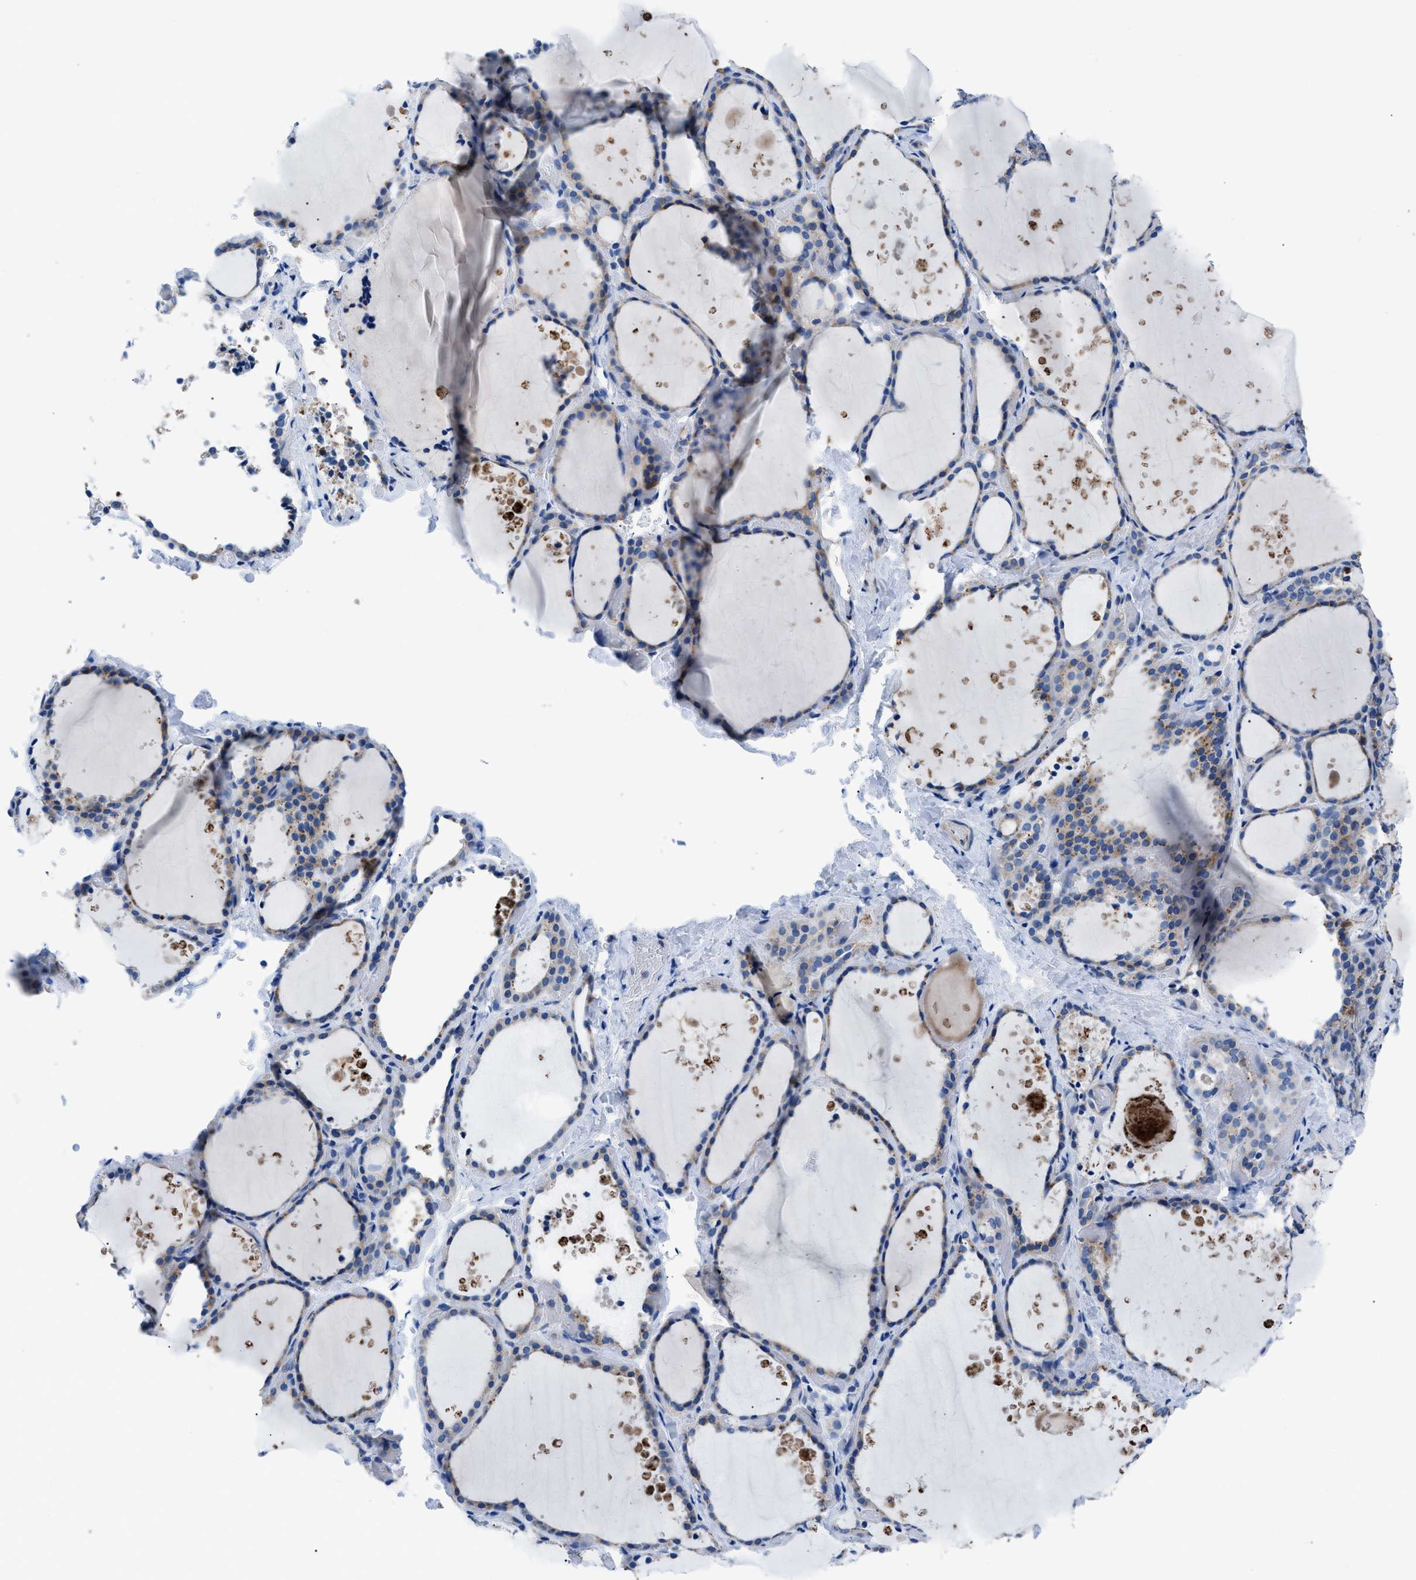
{"staining": {"intensity": "moderate", "quantity": "<25%", "location": "cytoplasmic/membranous"}, "tissue": "thyroid gland", "cell_type": "Glandular cells", "image_type": "normal", "snomed": [{"axis": "morphology", "description": "Normal tissue, NOS"}, {"axis": "topography", "description": "Thyroid gland"}], "caption": "High-power microscopy captured an immunohistochemistry micrograph of unremarkable thyroid gland, revealing moderate cytoplasmic/membranous staining in about <25% of glandular cells.", "gene": "ZDHHC3", "patient": {"sex": "female", "age": 44}}